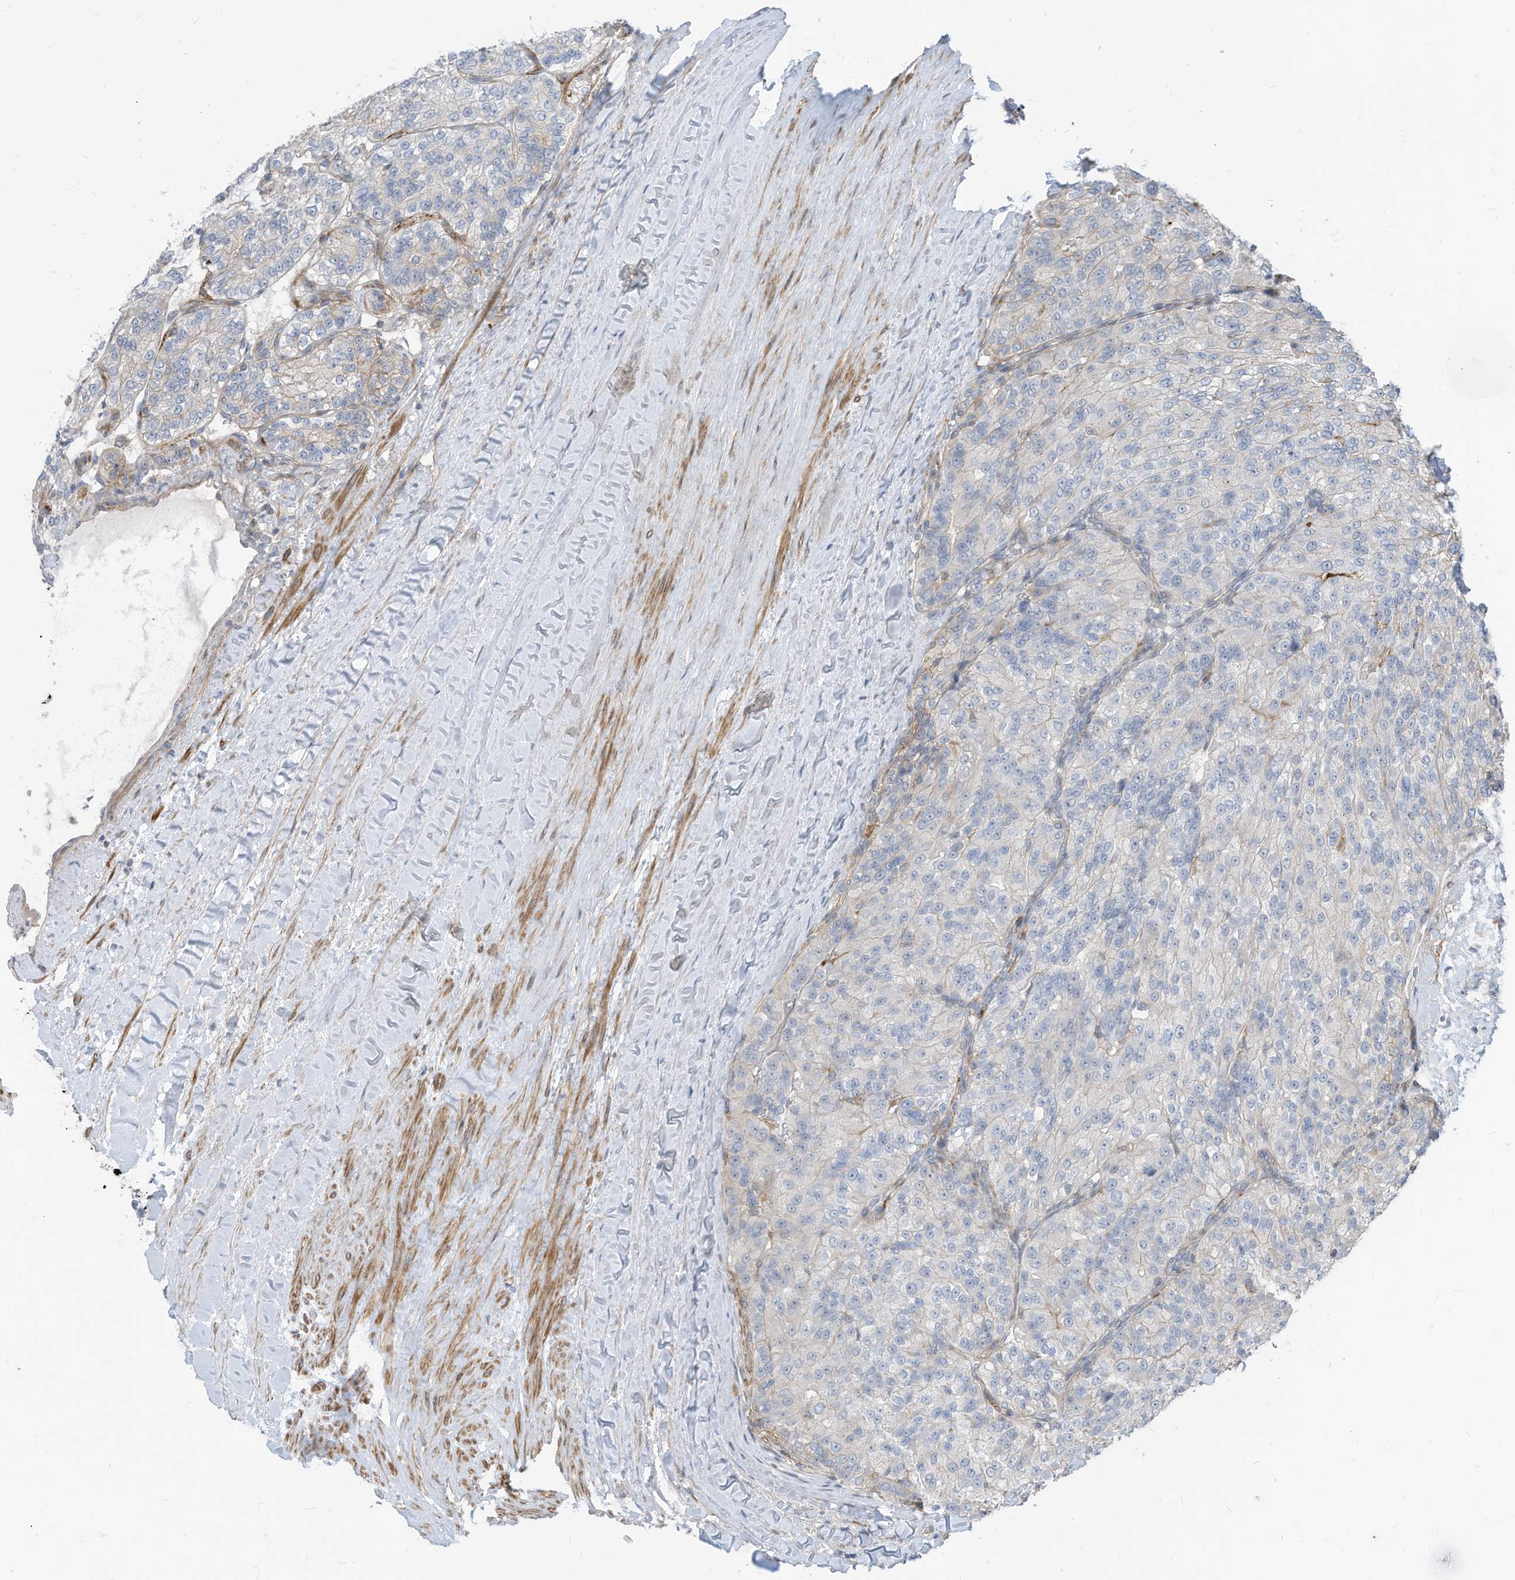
{"staining": {"intensity": "negative", "quantity": "none", "location": "none"}, "tissue": "renal cancer", "cell_type": "Tumor cells", "image_type": "cancer", "snomed": [{"axis": "morphology", "description": "Adenocarcinoma, NOS"}, {"axis": "topography", "description": "Kidney"}], "caption": "This photomicrograph is of renal cancer stained with immunohistochemistry (IHC) to label a protein in brown with the nuclei are counter-stained blue. There is no staining in tumor cells.", "gene": "GPATCH3", "patient": {"sex": "female", "age": 63}}